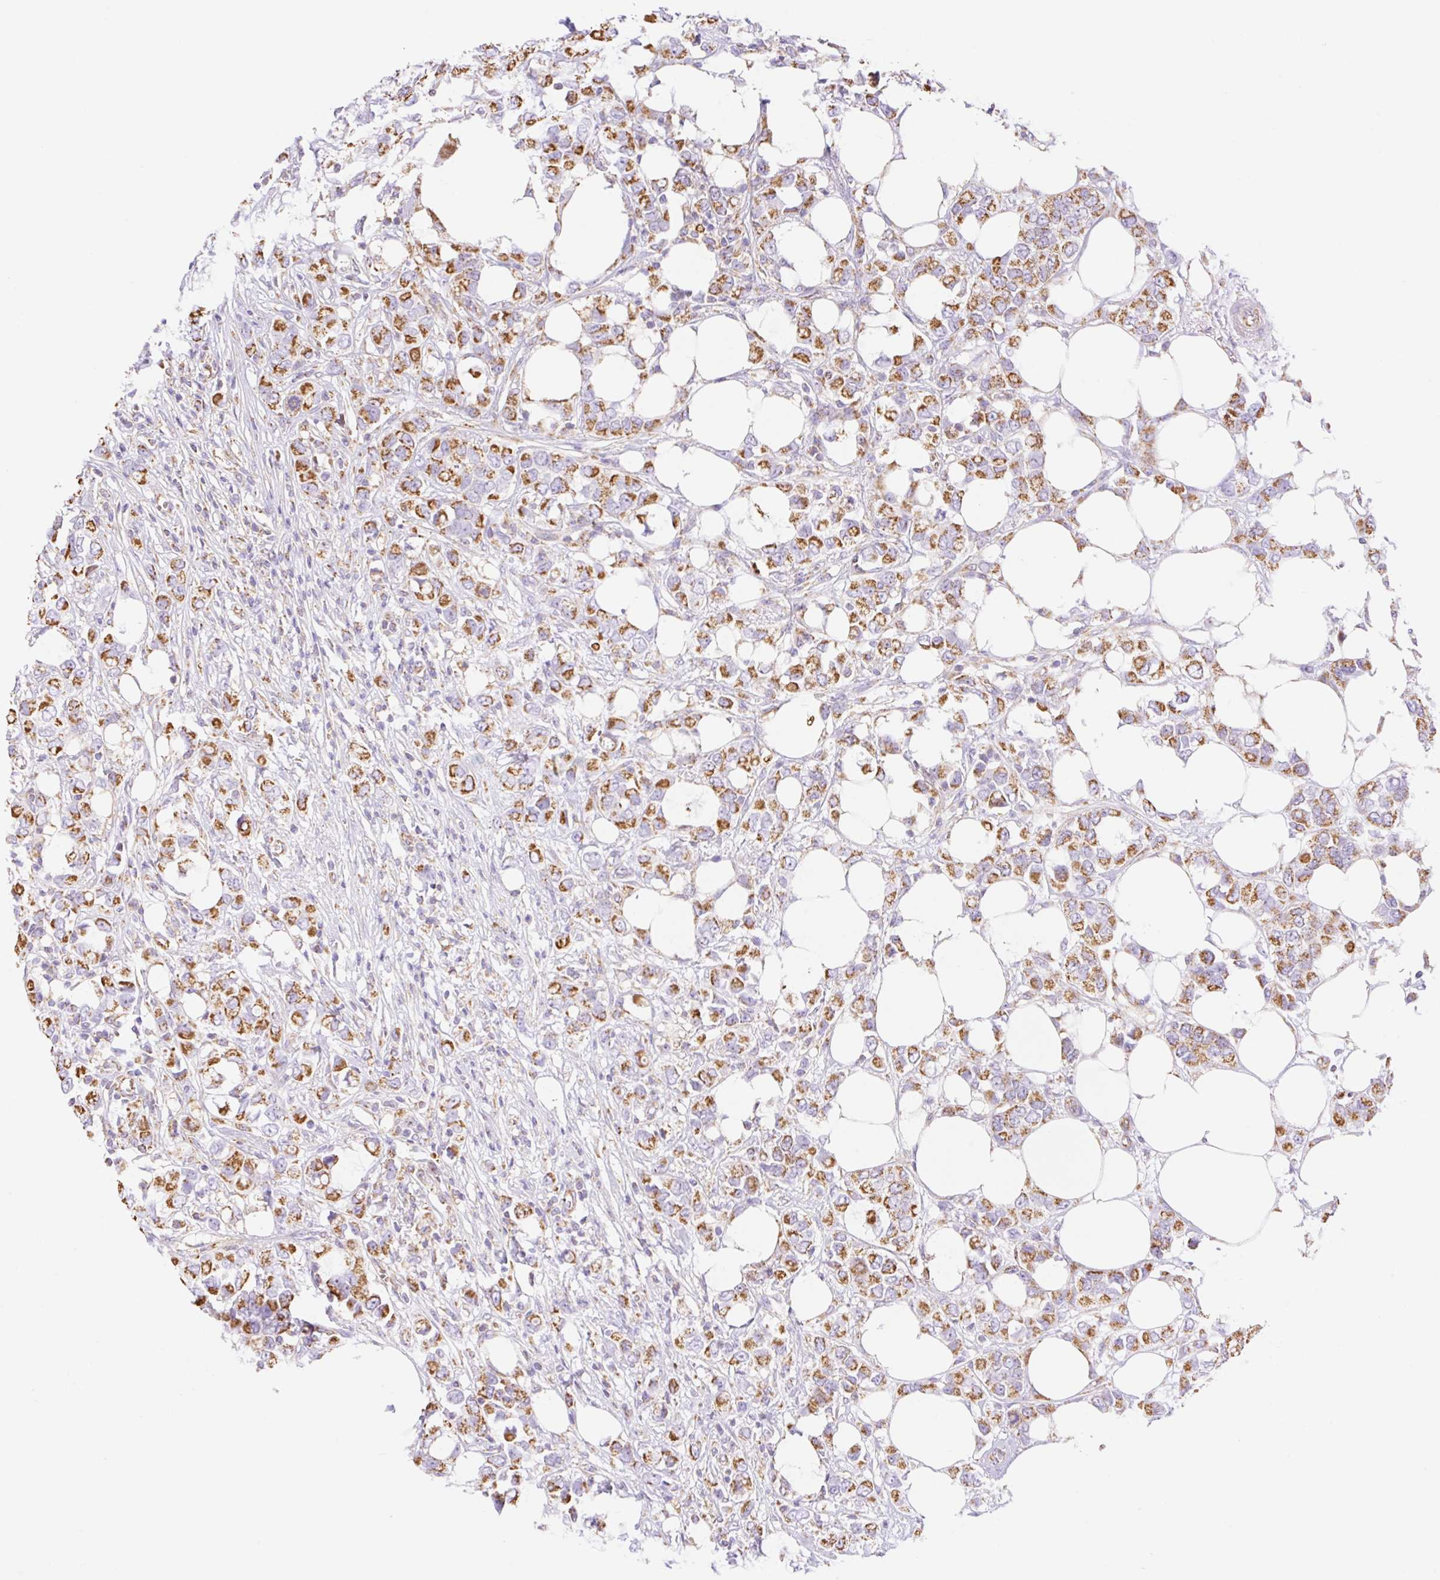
{"staining": {"intensity": "strong", "quantity": ">75%", "location": "cytoplasmic/membranous"}, "tissue": "breast cancer", "cell_type": "Tumor cells", "image_type": "cancer", "snomed": [{"axis": "morphology", "description": "Lobular carcinoma"}, {"axis": "topography", "description": "Breast"}], "caption": "Breast cancer (lobular carcinoma) stained for a protein demonstrates strong cytoplasmic/membranous positivity in tumor cells.", "gene": "ESAM", "patient": {"sex": "female", "age": 91}}